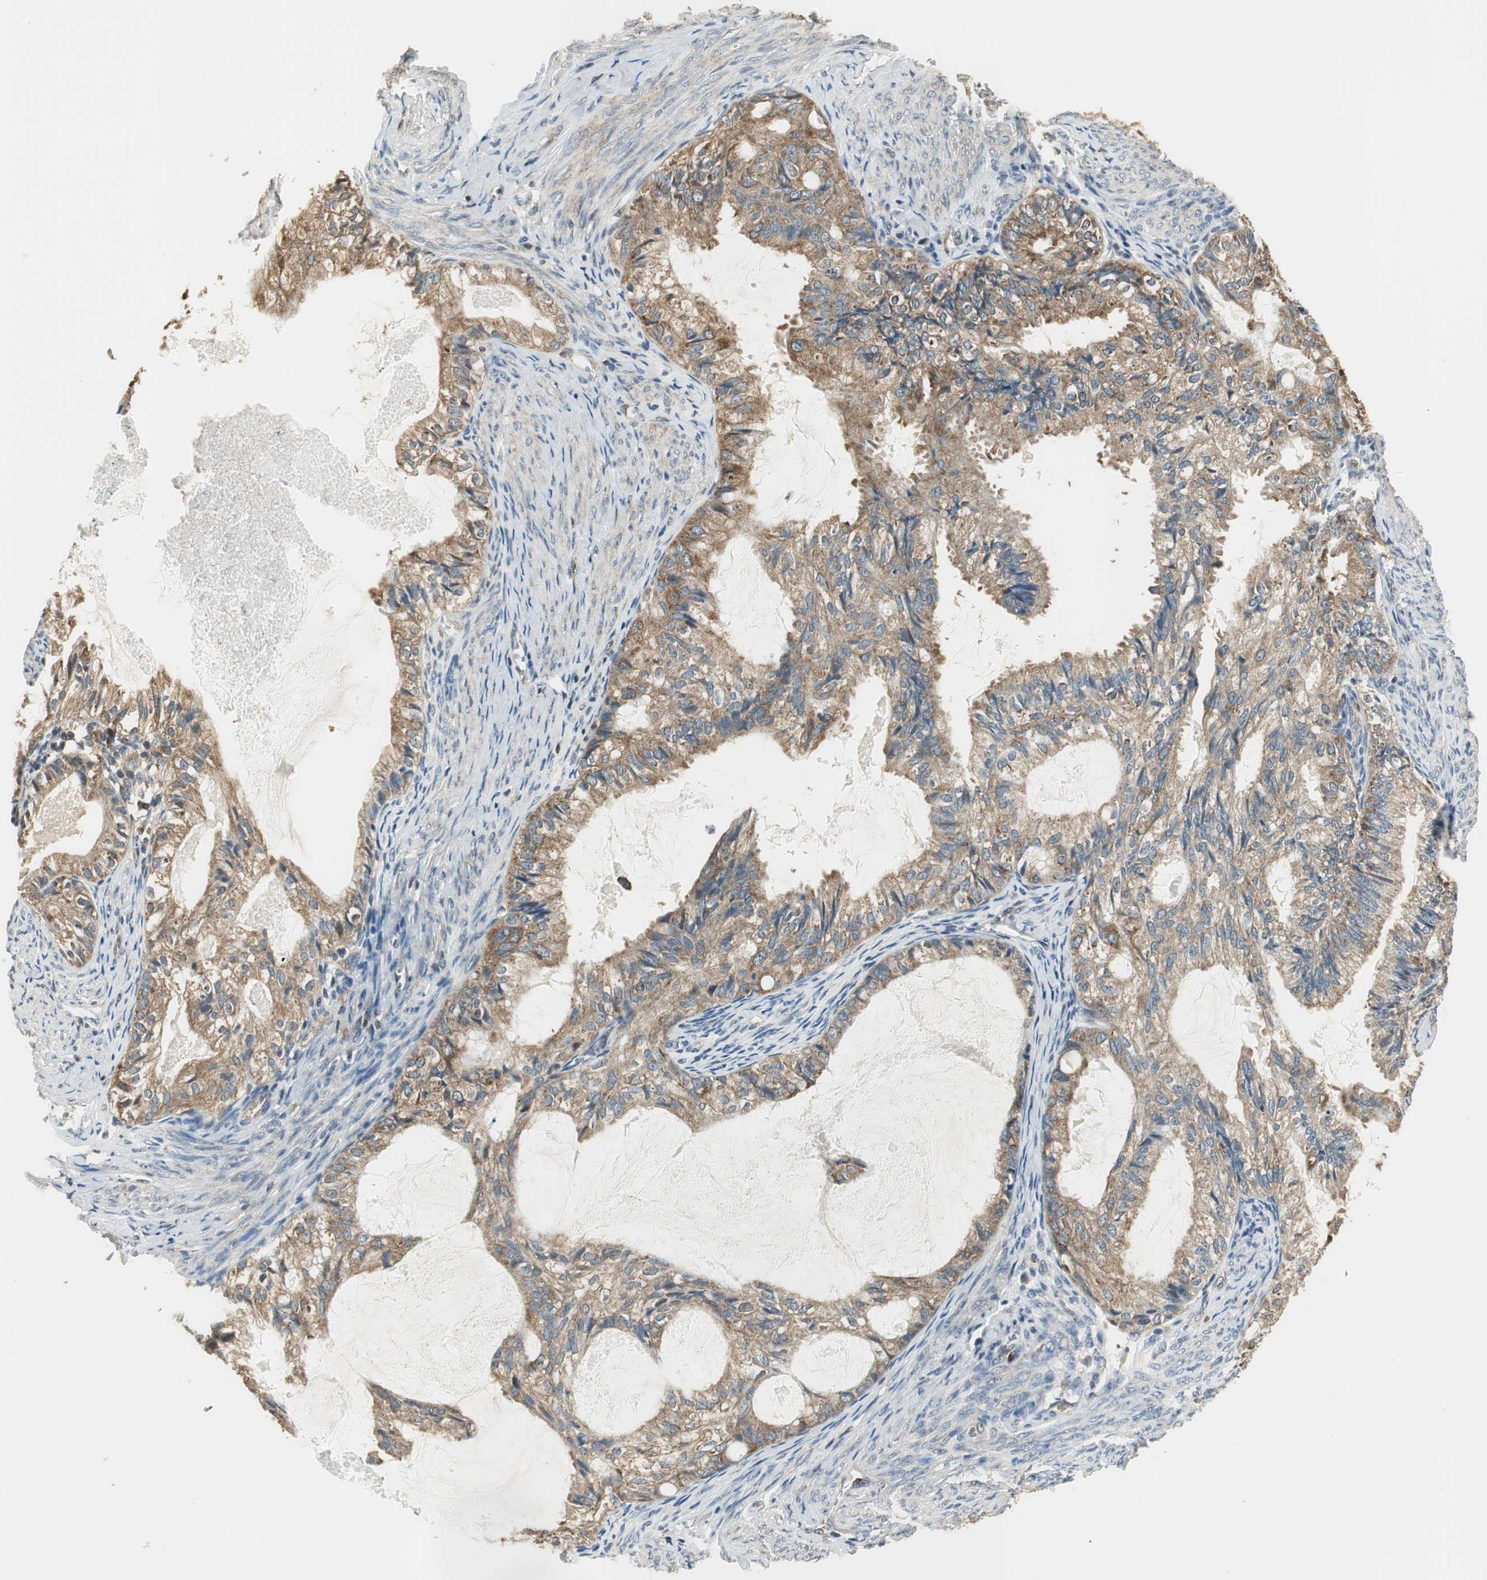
{"staining": {"intensity": "moderate", "quantity": ">75%", "location": "cytoplasmic/membranous"}, "tissue": "cervical cancer", "cell_type": "Tumor cells", "image_type": "cancer", "snomed": [{"axis": "morphology", "description": "Normal tissue, NOS"}, {"axis": "morphology", "description": "Adenocarcinoma, NOS"}, {"axis": "topography", "description": "Cervix"}, {"axis": "topography", "description": "Endometrium"}], "caption": "This is a histology image of IHC staining of cervical cancer (adenocarcinoma), which shows moderate positivity in the cytoplasmic/membranous of tumor cells.", "gene": "CCT5", "patient": {"sex": "female", "age": 86}}